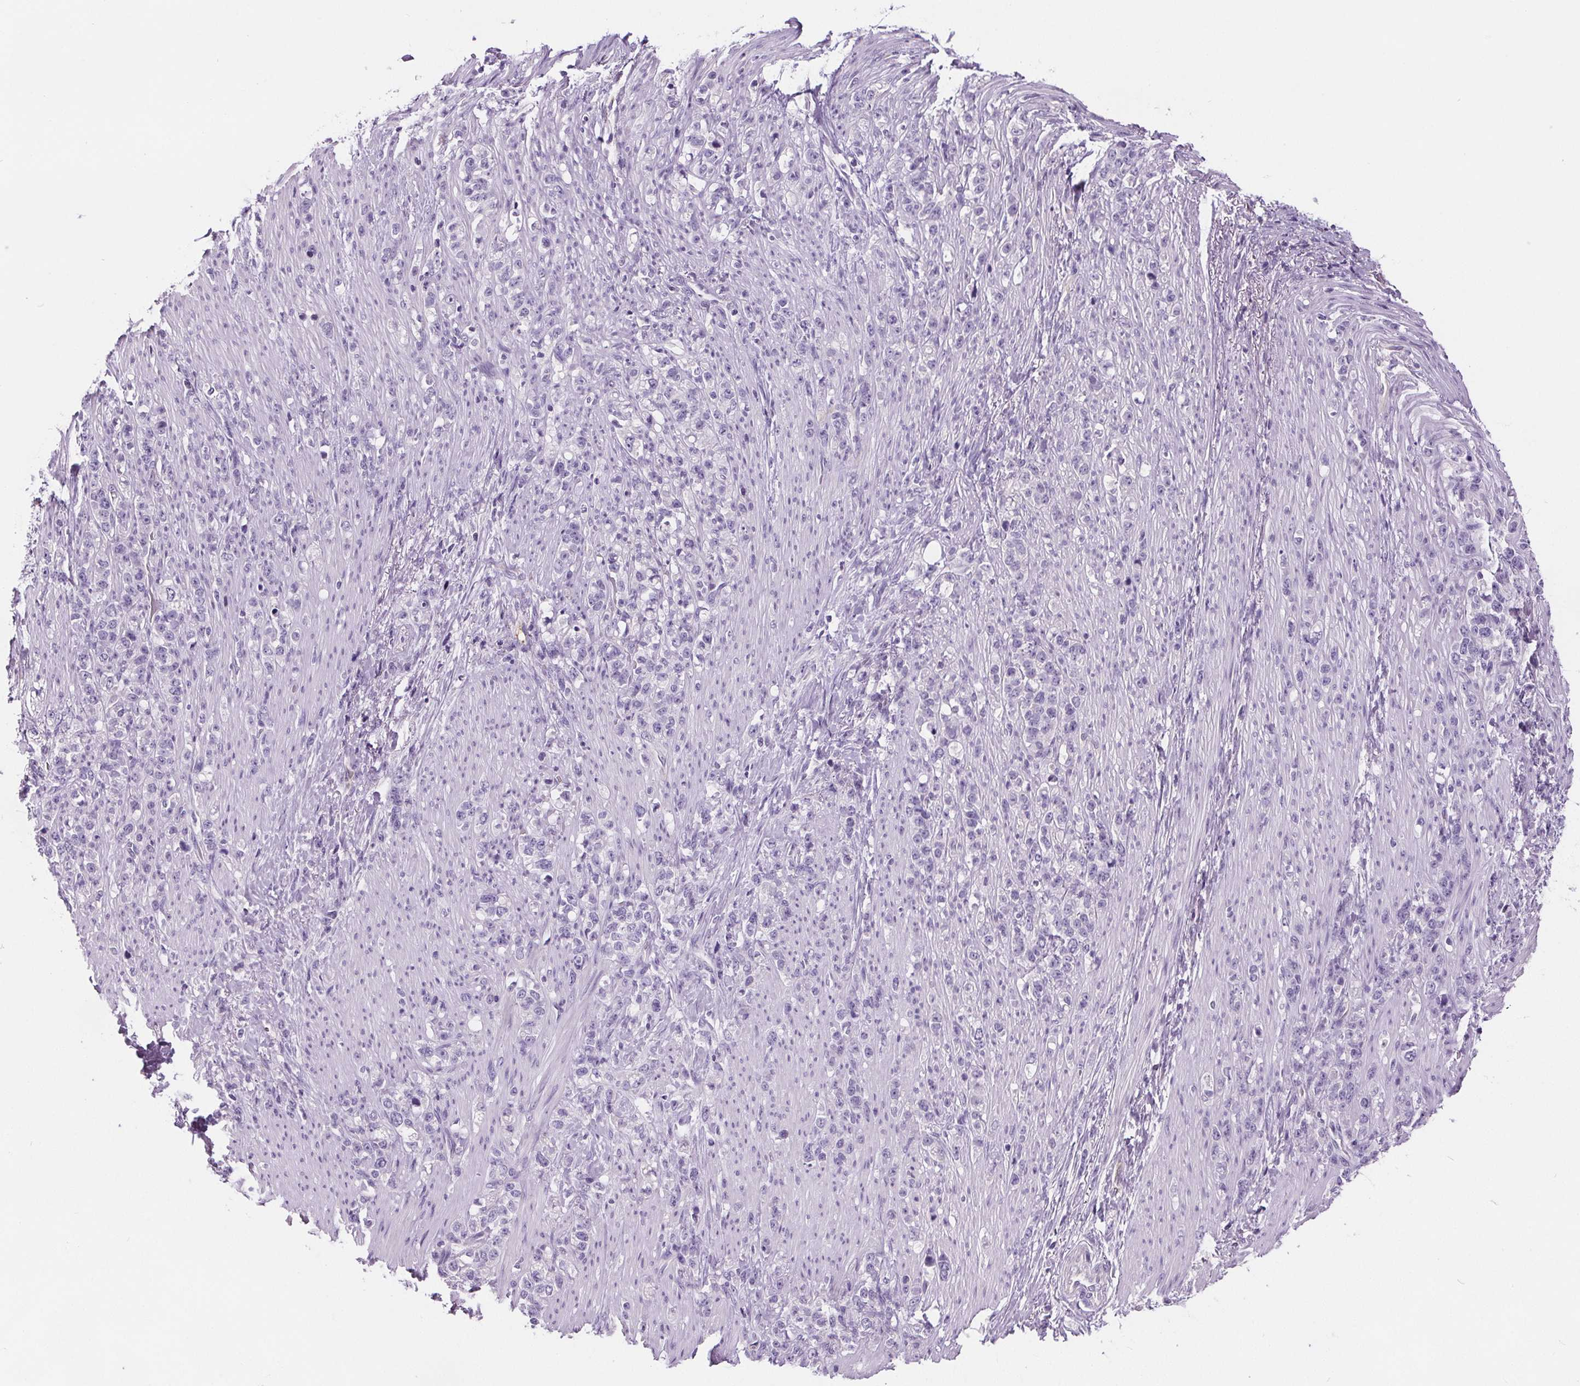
{"staining": {"intensity": "negative", "quantity": "none", "location": "none"}, "tissue": "stomach cancer", "cell_type": "Tumor cells", "image_type": "cancer", "snomed": [{"axis": "morphology", "description": "Adenocarcinoma, NOS"}, {"axis": "topography", "description": "Stomach, lower"}], "caption": "The immunohistochemistry (IHC) micrograph has no significant staining in tumor cells of stomach cancer (adenocarcinoma) tissue. (DAB (3,3'-diaminobenzidine) IHC with hematoxylin counter stain).", "gene": "CD5L", "patient": {"sex": "male", "age": 88}}